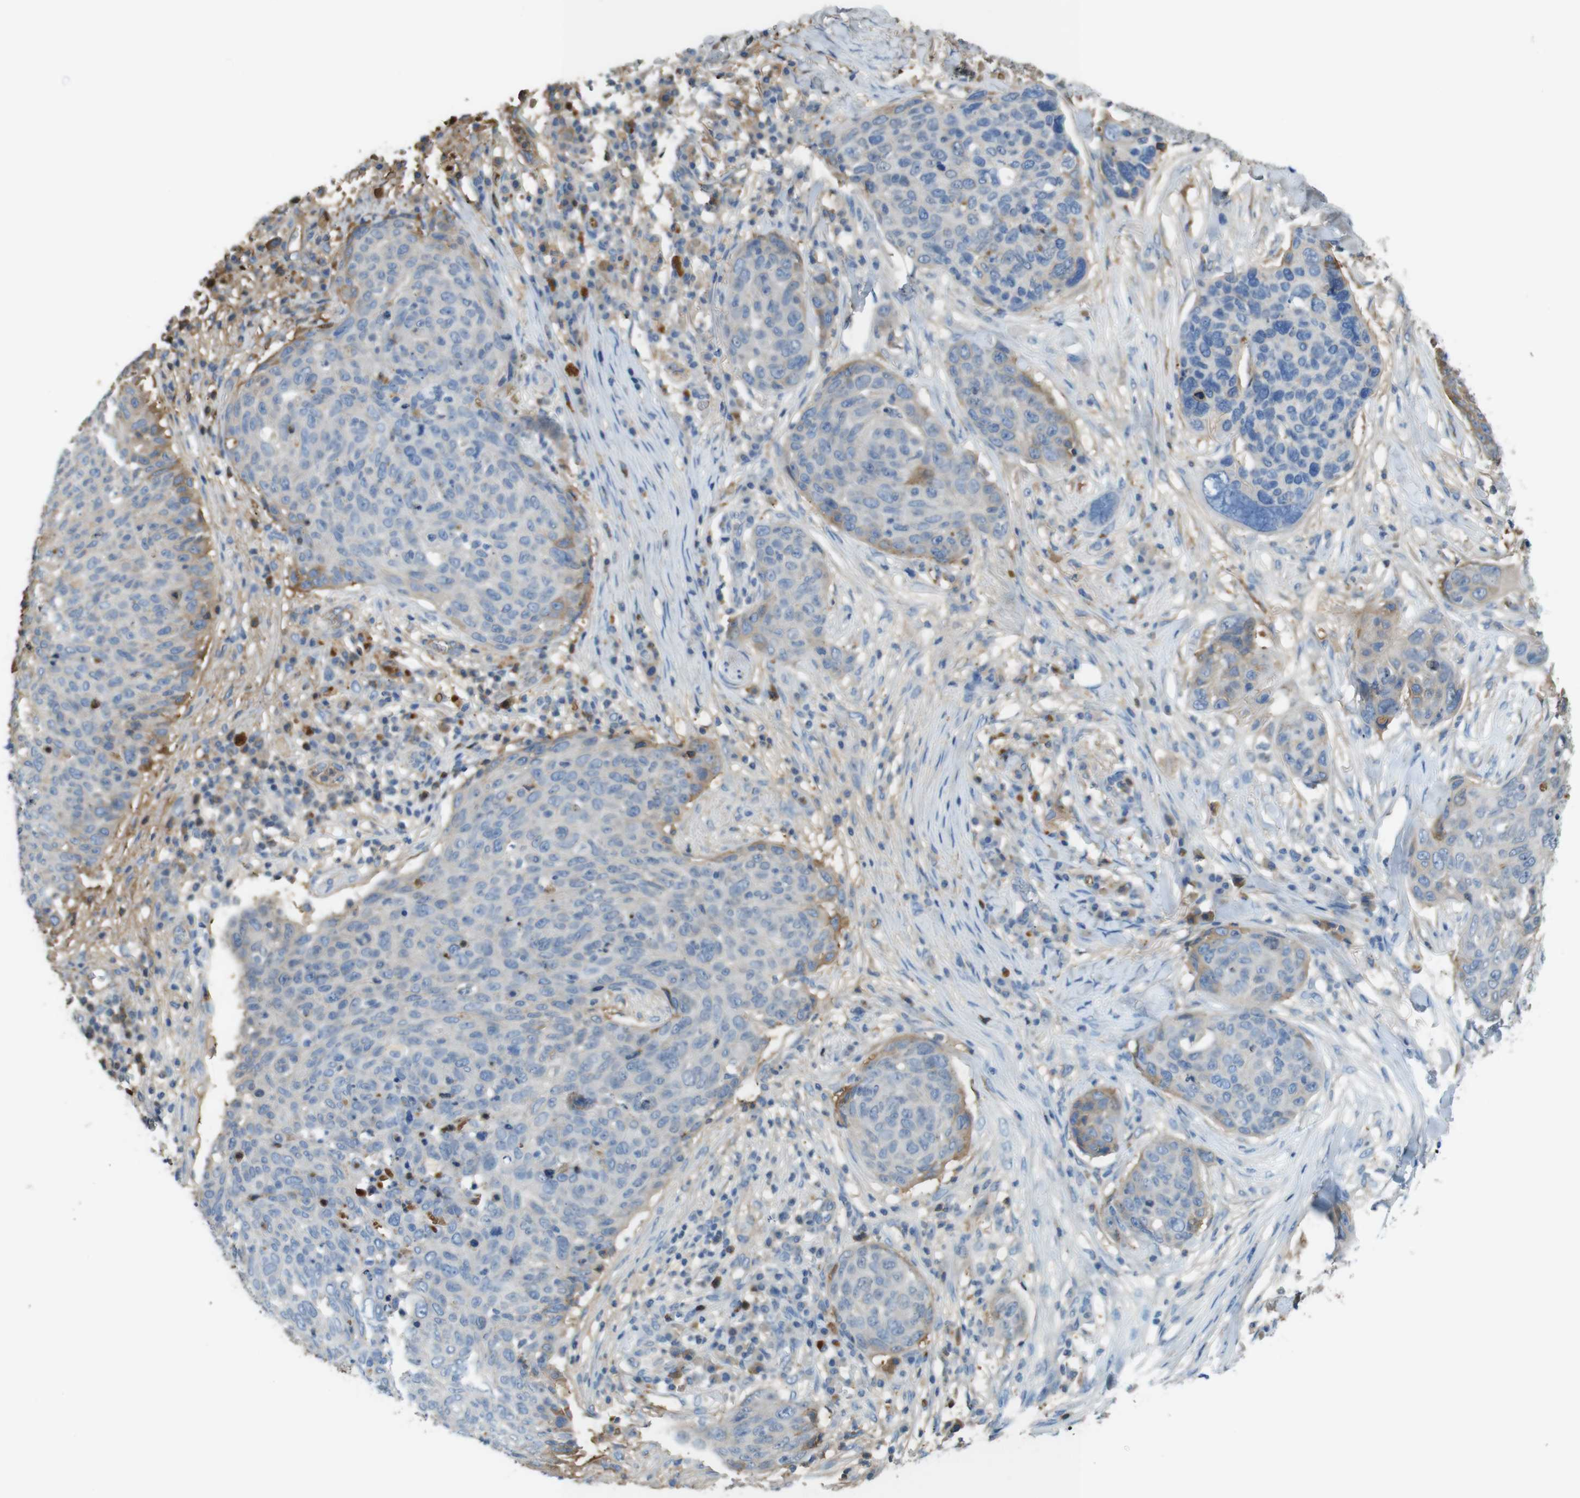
{"staining": {"intensity": "weak", "quantity": "<25%", "location": "cytoplasmic/membranous"}, "tissue": "skin cancer", "cell_type": "Tumor cells", "image_type": "cancer", "snomed": [{"axis": "morphology", "description": "Squamous cell carcinoma in situ, NOS"}, {"axis": "morphology", "description": "Squamous cell carcinoma, NOS"}, {"axis": "topography", "description": "Skin"}], "caption": "The histopathology image exhibits no staining of tumor cells in squamous cell carcinoma (skin). Nuclei are stained in blue.", "gene": "LTBP4", "patient": {"sex": "male", "age": 93}}